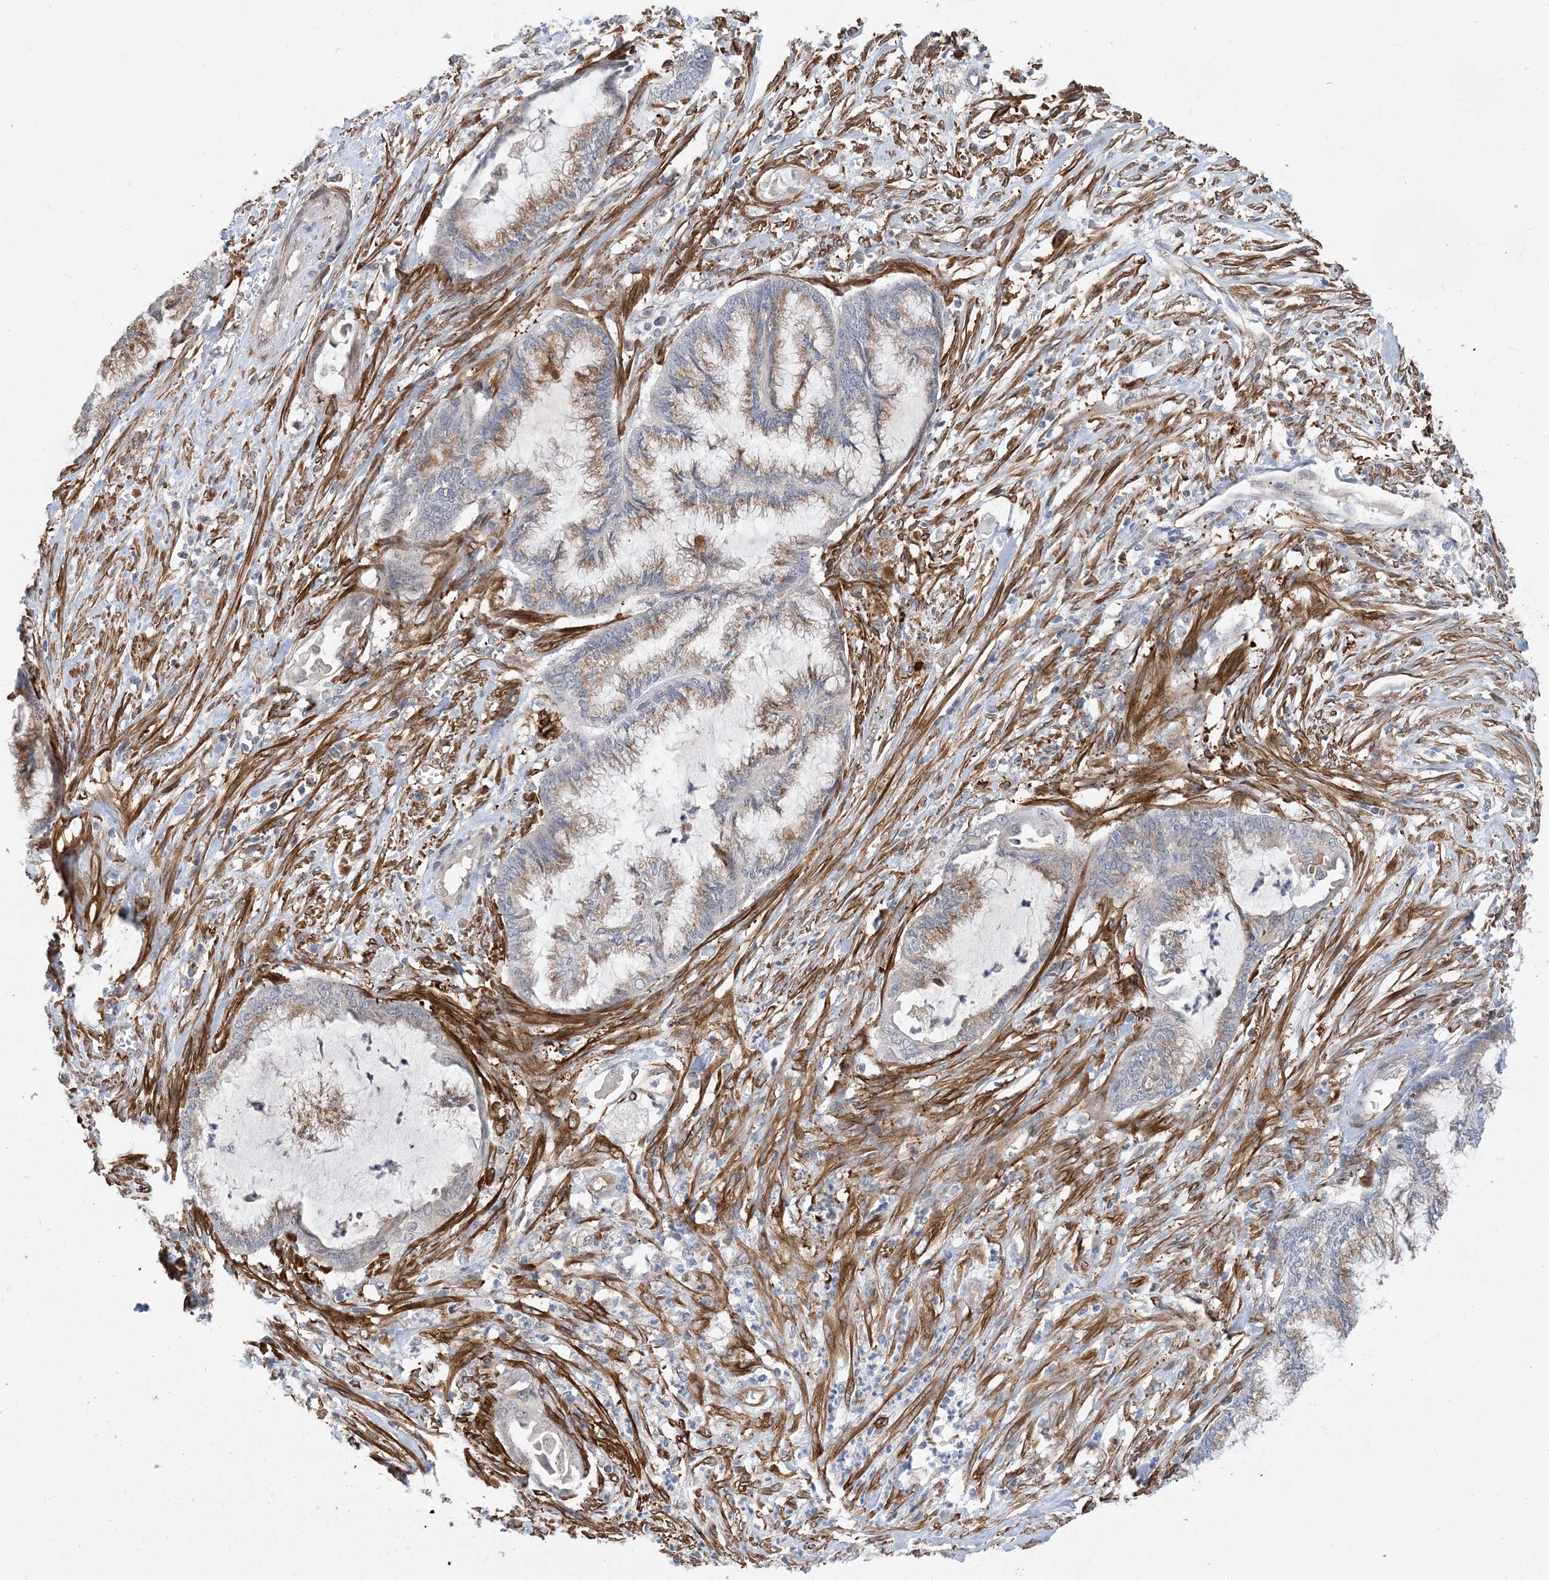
{"staining": {"intensity": "moderate", "quantity": ">75%", "location": "cytoplasmic/membranous"}, "tissue": "endometrial cancer", "cell_type": "Tumor cells", "image_type": "cancer", "snomed": [{"axis": "morphology", "description": "Adenocarcinoma, NOS"}, {"axis": "topography", "description": "Endometrium"}], "caption": "Brown immunohistochemical staining in human endometrial cancer (adenocarcinoma) exhibits moderate cytoplasmic/membranous staining in approximately >75% of tumor cells.", "gene": "EIF2A", "patient": {"sex": "female", "age": 86}}